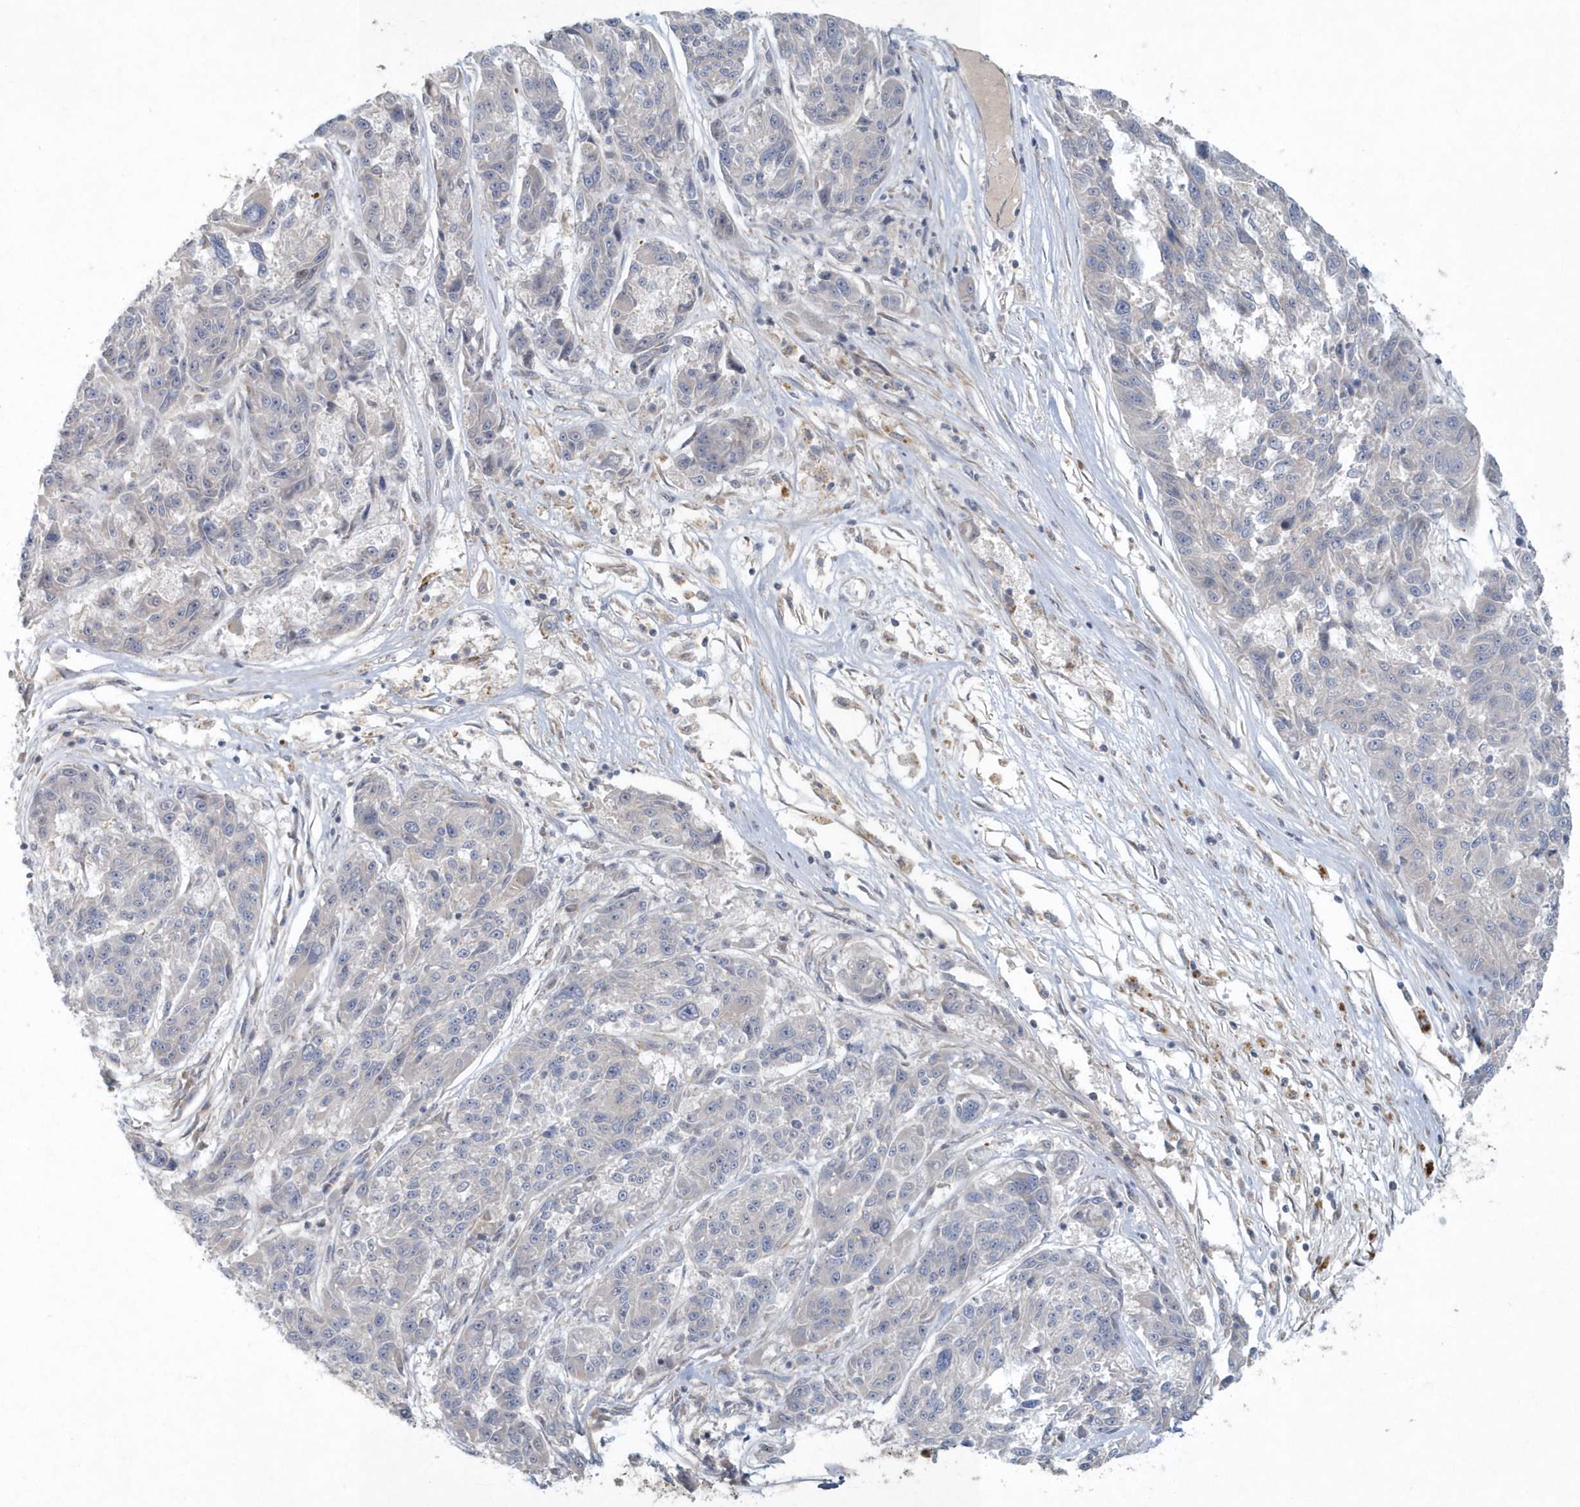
{"staining": {"intensity": "negative", "quantity": "none", "location": "none"}, "tissue": "melanoma", "cell_type": "Tumor cells", "image_type": "cancer", "snomed": [{"axis": "morphology", "description": "Malignant melanoma, NOS"}, {"axis": "topography", "description": "Skin"}], "caption": "The photomicrograph reveals no significant staining in tumor cells of melanoma.", "gene": "ARHGEF38", "patient": {"sex": "male", "age": 53}}